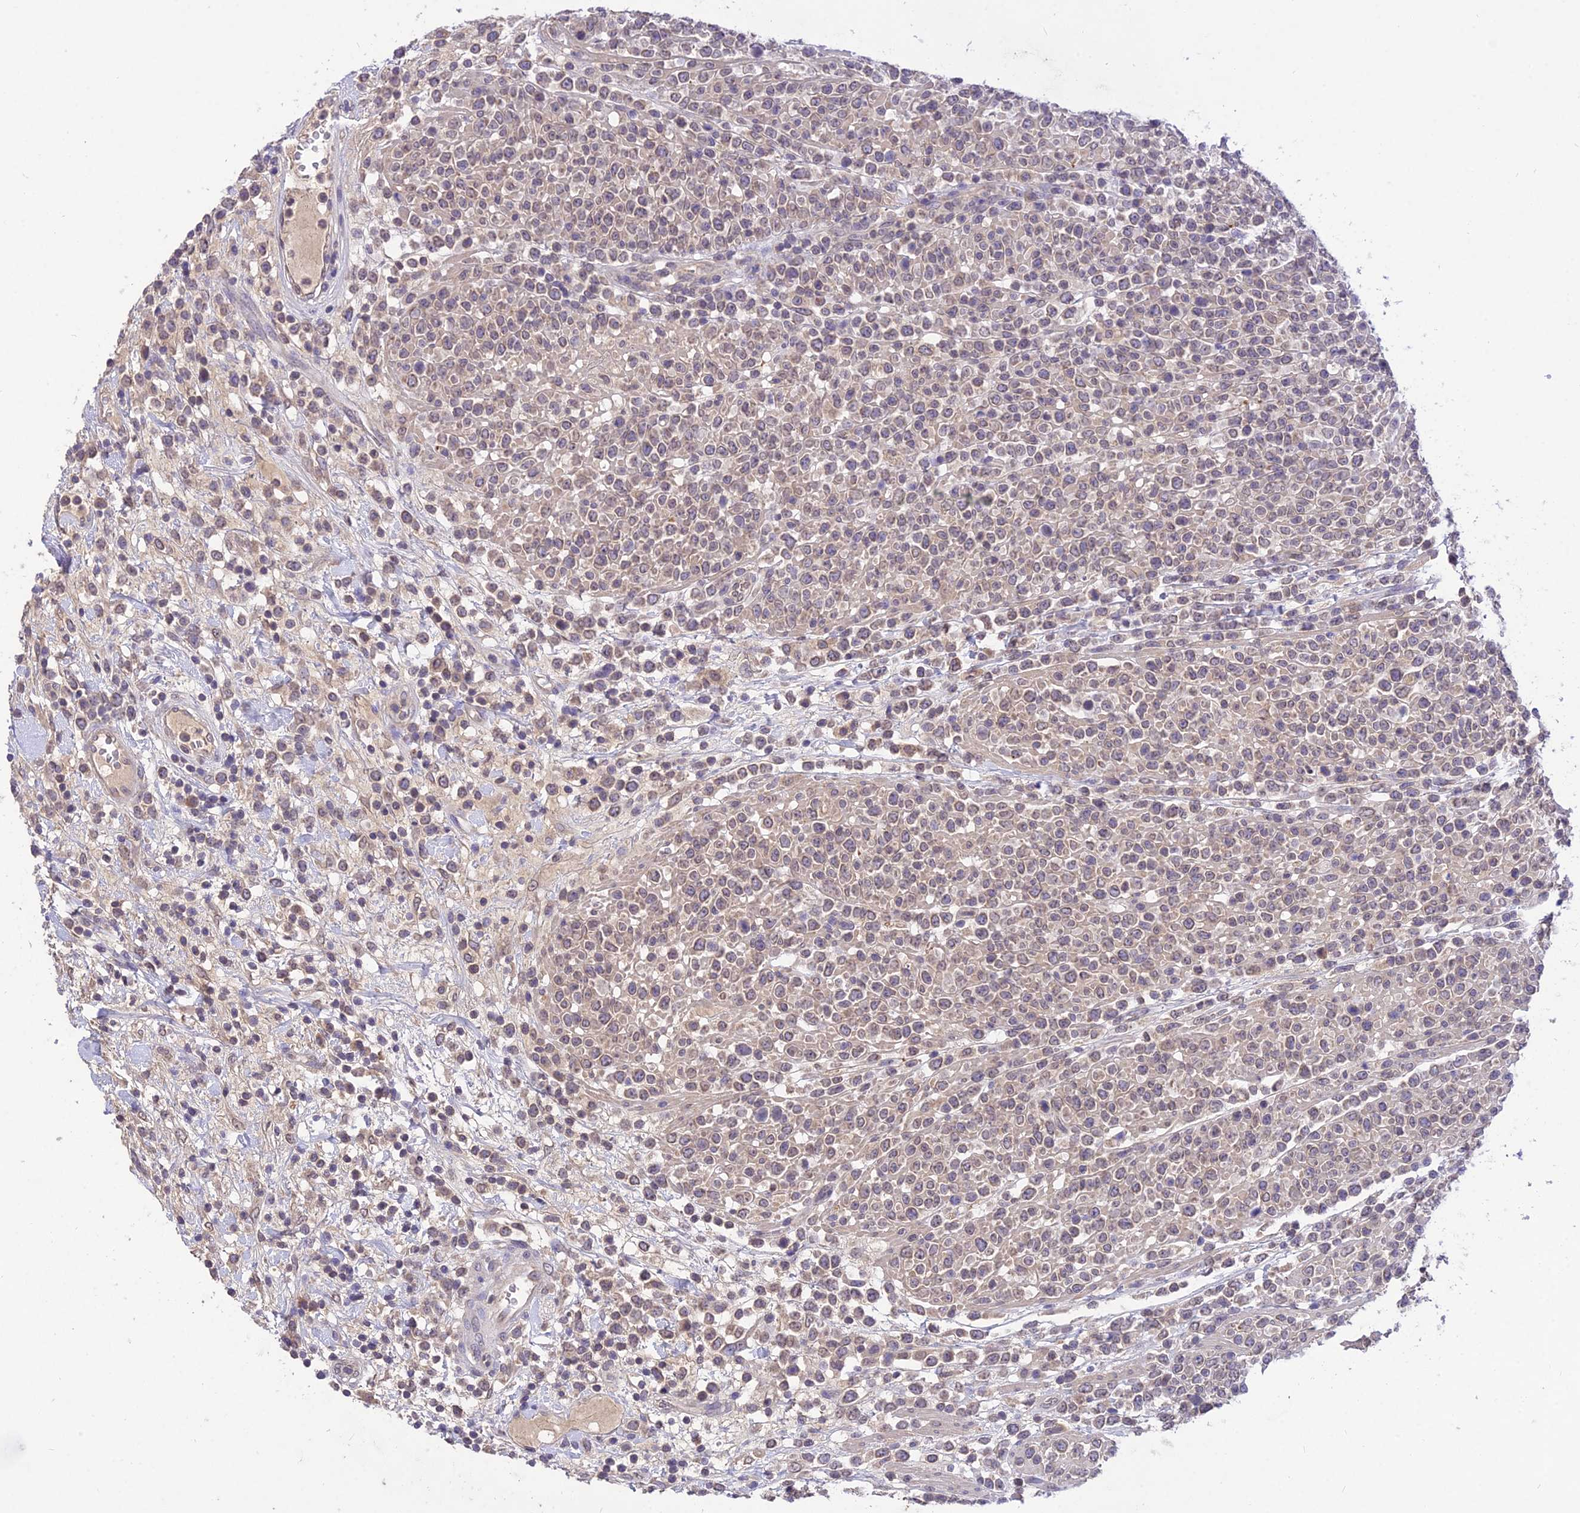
{"staining": {"intensity": "weak", "quantity": "<25%", "location": "cytoplasmic/membranous"}, "tissue": "lymphoma", "cell_type": "Tumor cells", "image_type": "cancer", "snomed": [{"axis": "morphology", "description": "Malignant lymphoma, non-Hodgkin's type, High grade"}, {"axis": "topography", "description": "Colon"}], "caption": "Tumor cells show no significant protein staining in lymphoma.", "gene": "PGK1", "patient": {"sex": "female", "age": 53}}